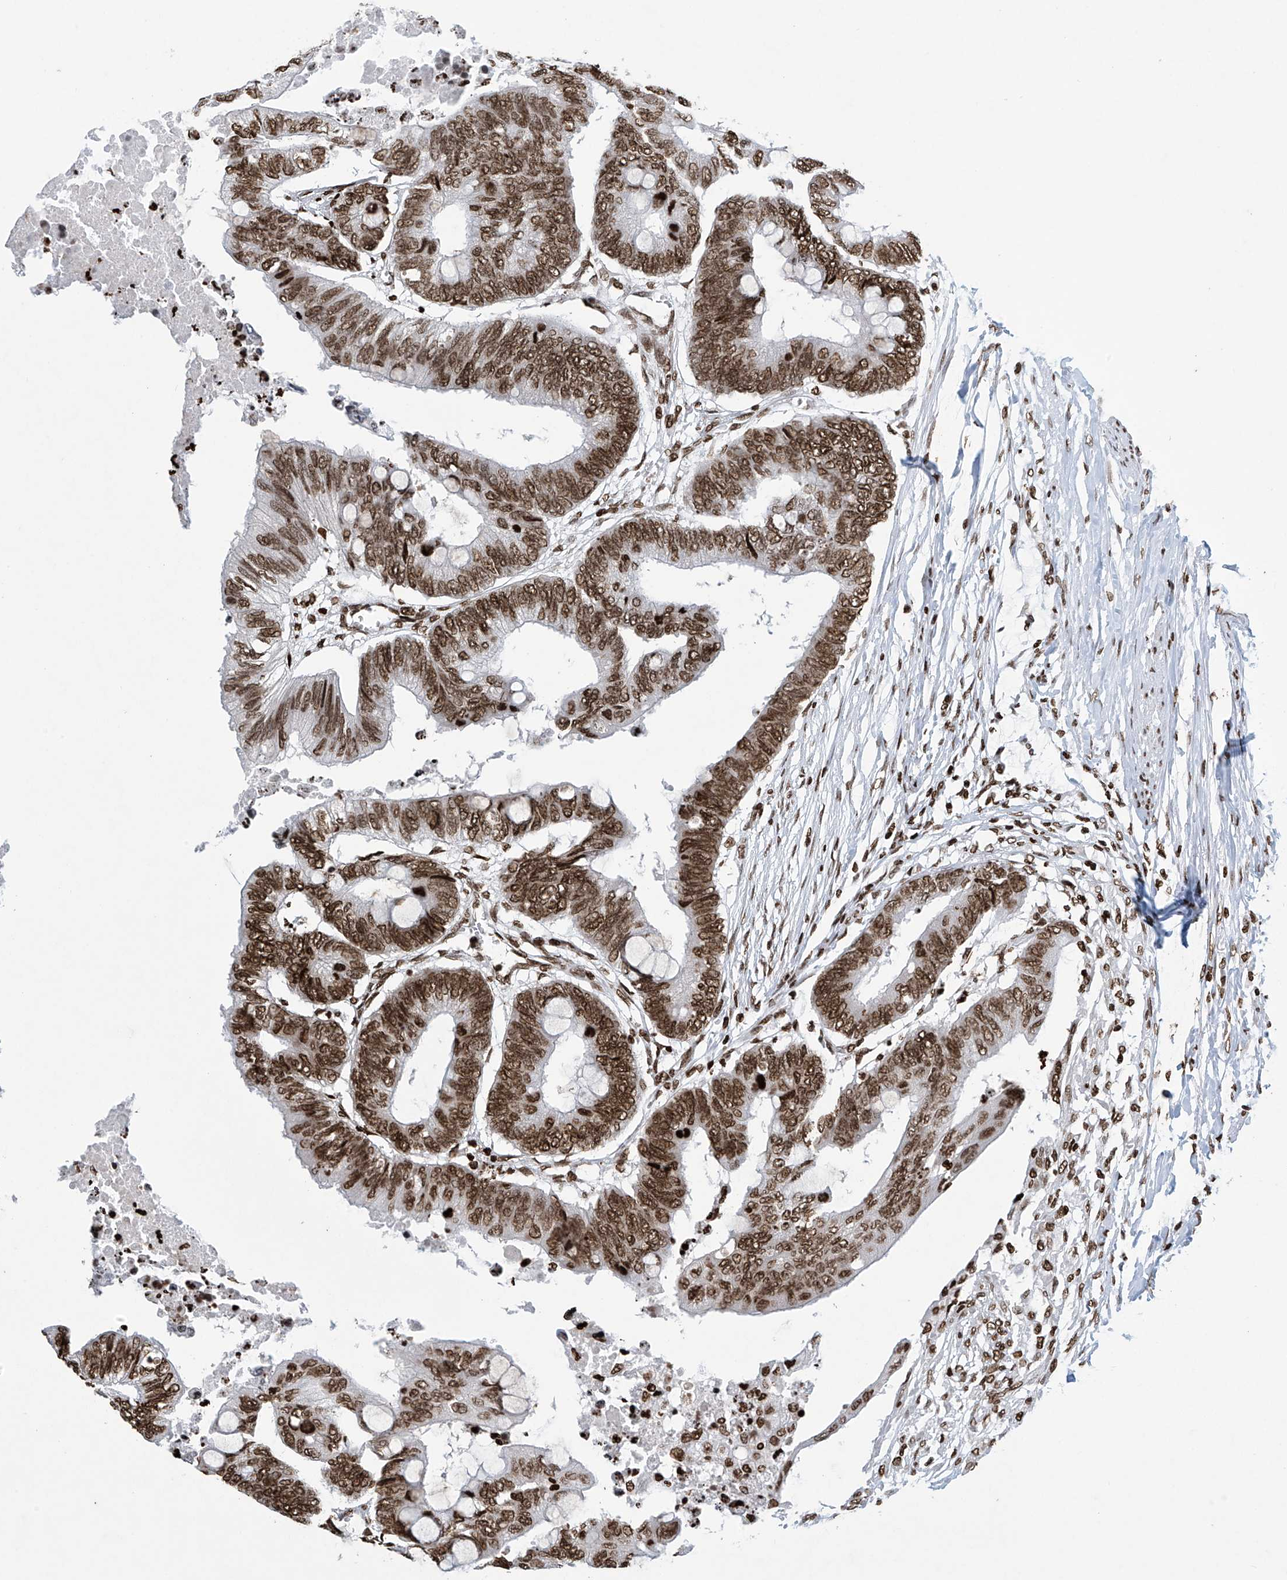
{"staining": {"intensity": "moderate", "quantity": ">75%", "location": "nuclear"}, "tissue": "colorectal cancer", "cell_type": "Tumor cells", "image_type": "cancer", "snomed": [{"axis": "morphology", "description": "Normal tissue, NOS"}, {"axis": "morphology", "description": "Adenocarcinoma, NOS"}, {"axis": "topography", "description": "Rectum"}, {"axis": "topography", "description": "Peripheral nerve tissue"}], "caption": "Brown immunohistochemical staining in human colorectal cancer (adenocarcinoma) displays moderate nuclear expression in about >75% of tumor cells.", "gene": "H4C16", "patient": {"sex": "male", "age": 92}}